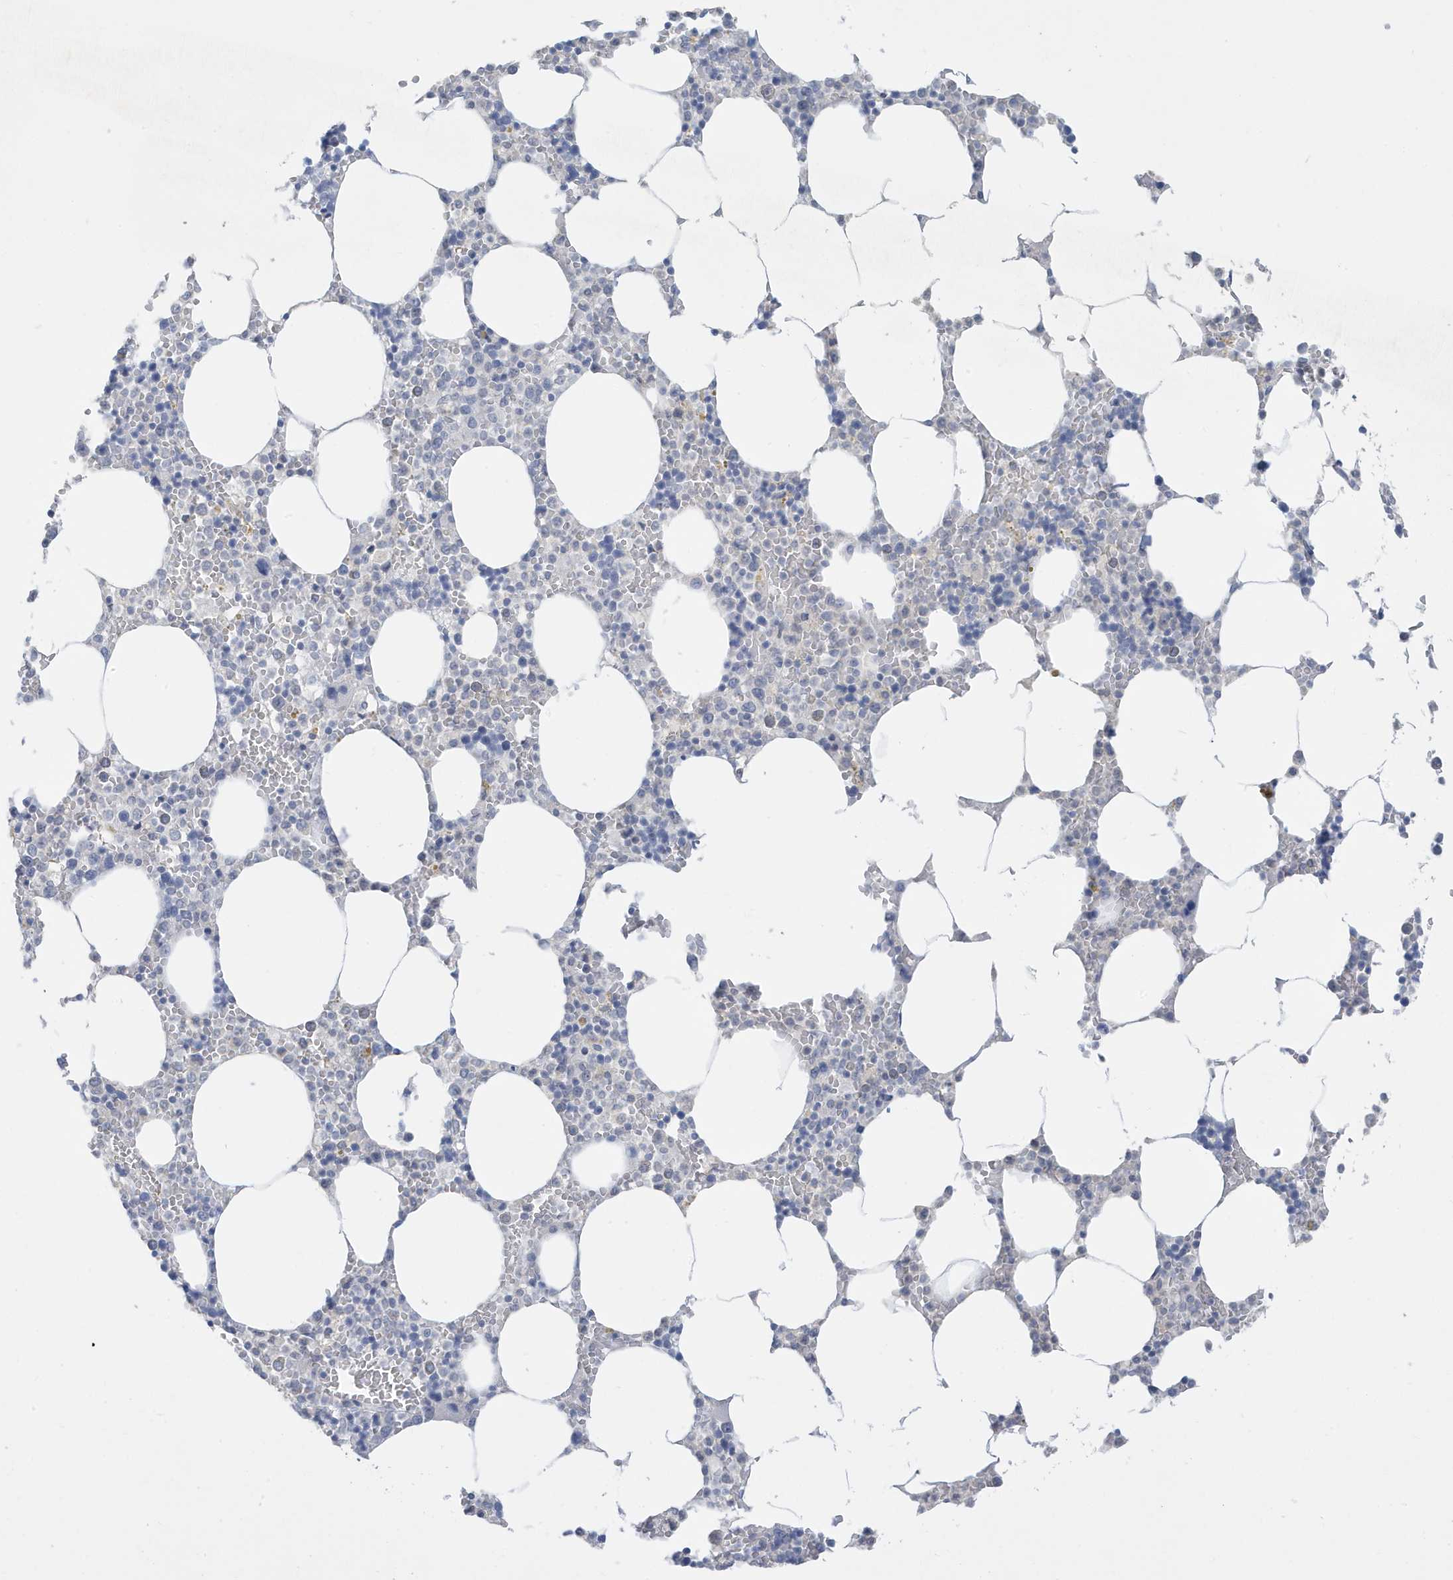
{"staining": {"intensity": "negative", "quantity": "none", "location": "none"}, "tissue": "bone marrow", "cell_type": "Hematopoietic cells", "image_type": "normal", "snomed": [{"axis": "morphology", "description": "Normal tissue, NOS"}, {"axis": "topography", "description": "Bone marrow"}], "caption": "Immunohistochemical staining of benign human bone marrow shows no significant expression in hematopoietic cells. (DAB immunohistochemistry (IHC) with hematoxylin counter stain).", "gene": "PERM1", "patient": {"sex": "male", "age": 70}}